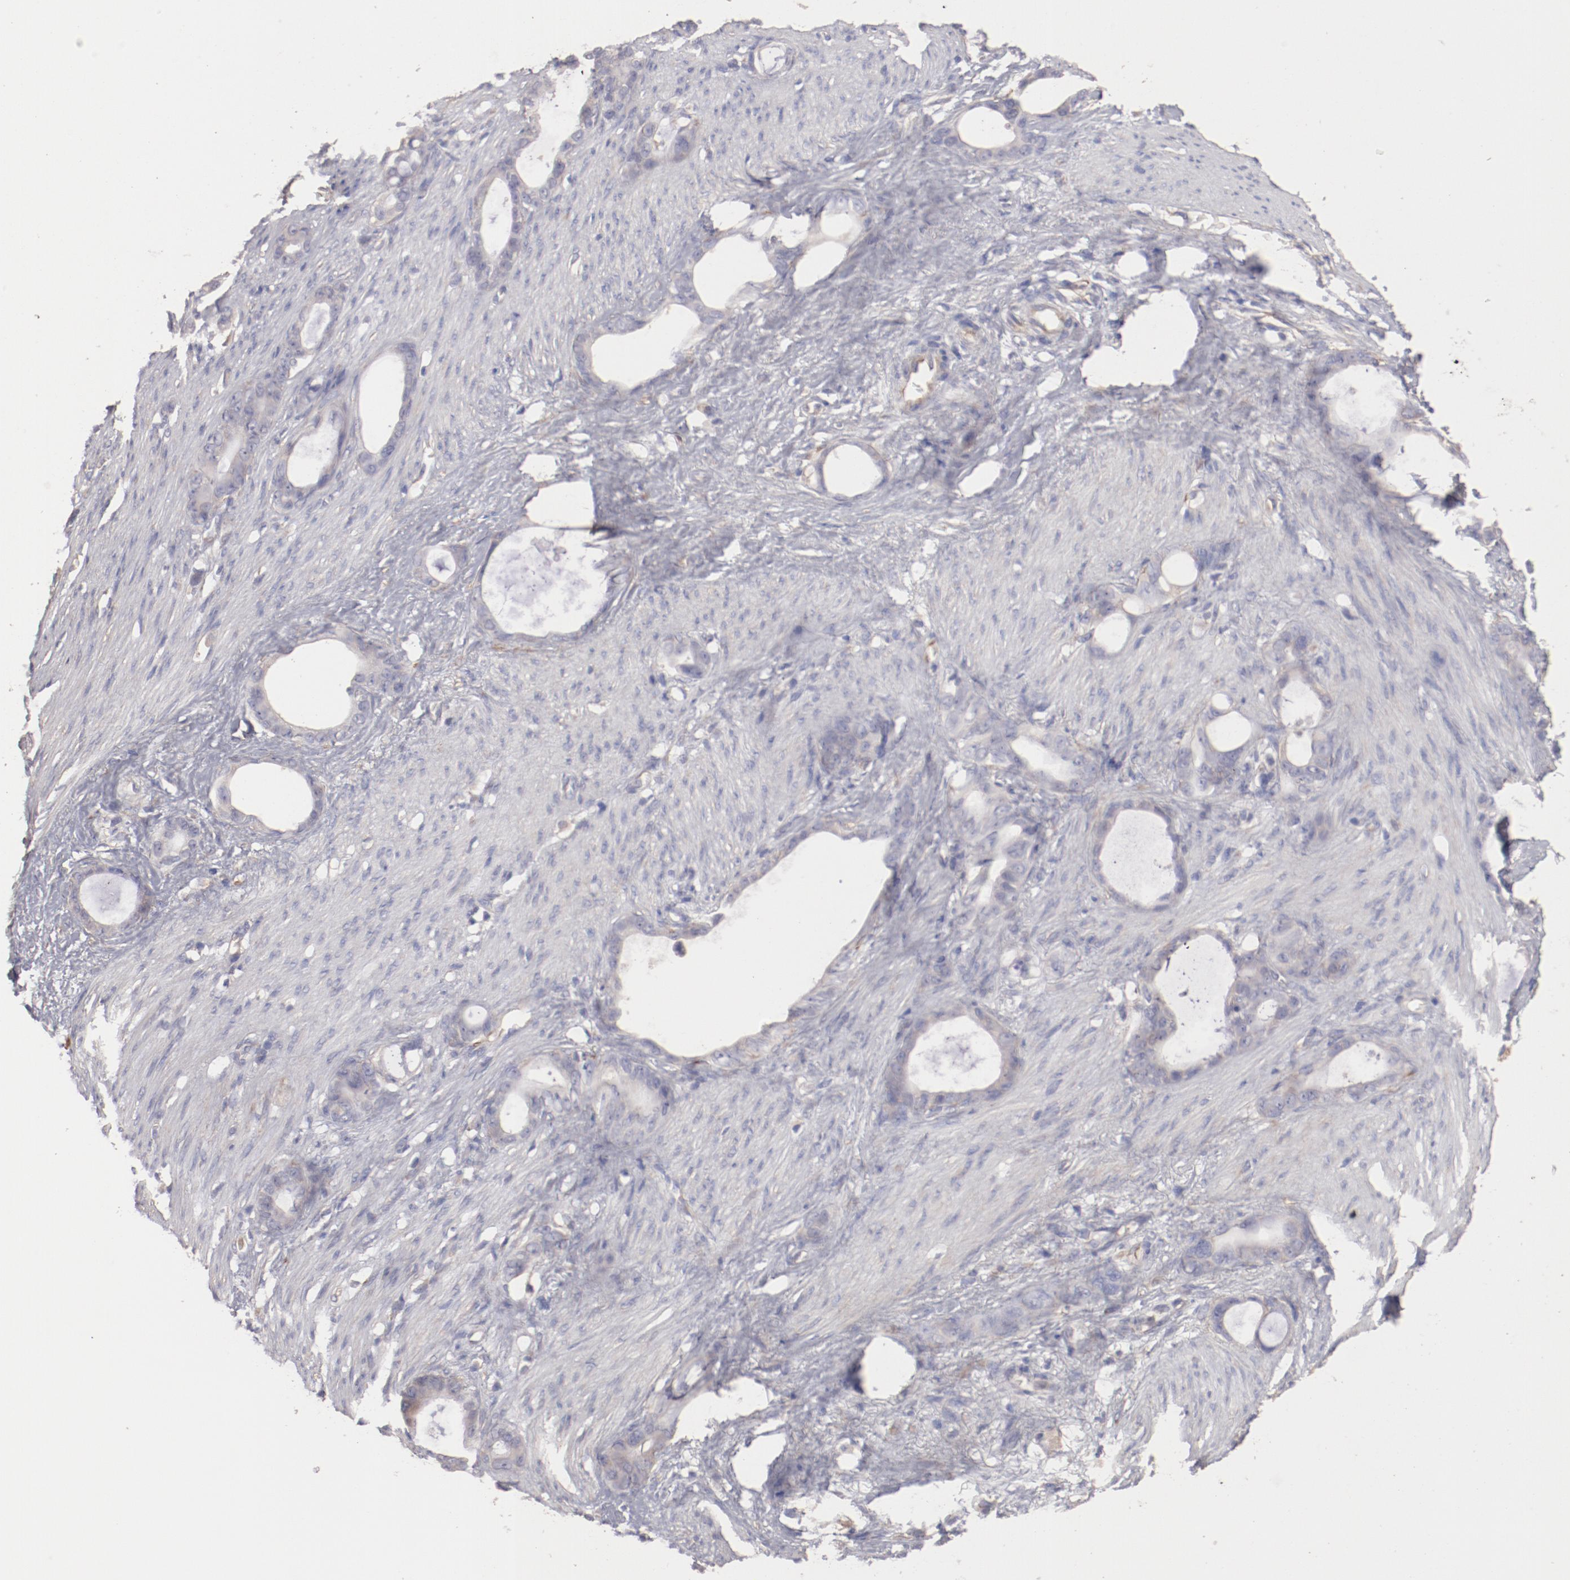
{"staining": {"intensity": "weak", "quantity": "25%-75%", "location": "cytoplasmic/membranous"}, "tissue": "stomach cancer", "cell_type": "Tumor cells", "image_type": "cancer", "snomed": [{"axis": "morphology", "description": "Adenocarcinoma, NOS"}, {"axis": "topography", "description": "Stomach"}], "caption": "Brown immunohistochemical staining in human adenocarcinoma (stomach) reveals weak cytoplasmic/membranous positivity in approximately 25%-75% of tumor cells.", "gene": "ENTPD5", "patient": {"sex": "female", "age": 75}}